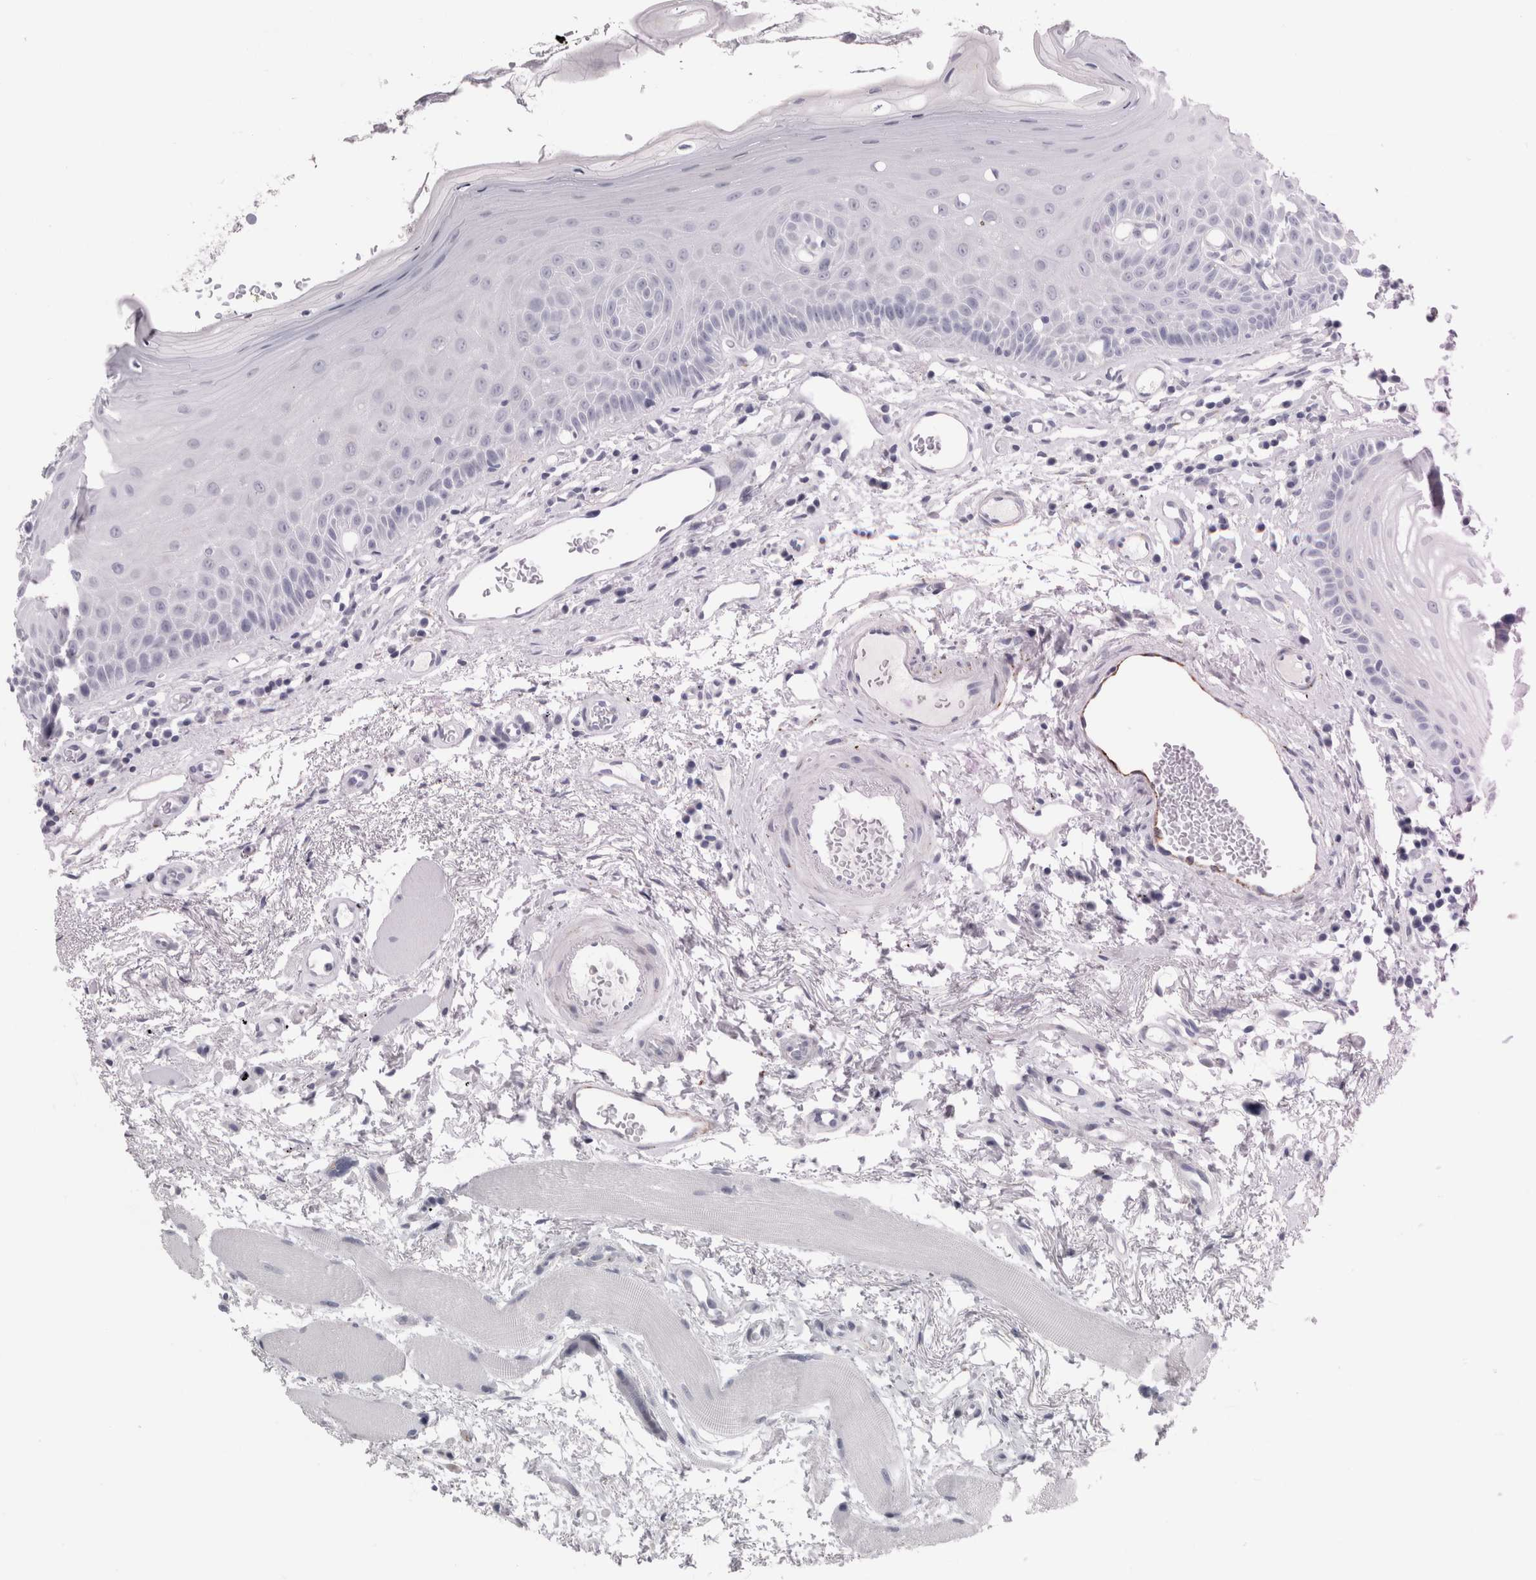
{"staining": {"intensity": "negative", "quantity": "none", "location": "none"}, "tissue": "oral mucosa", "cell_type": "Squamous epithelial cells", "image_type": "normal", "snomed": [{"axis": "morphology", "description": "Normal tissue, NOS"}, {"axis": "topography", "description": "Skeletal muscle"}, {"axis": "topography", "description": "Oral tissue"}, {"axis": "topography", "description": "Peripheral nerve tissue"}], "caption": "A high-resolution micrograph shows IHC staining of benign oral mucosa, which exhibits no significant staining in squamous epithelial cells. Brightfield microscopy of immunohistochemistry stained with DAB (brown) and hematoxylin (blue), captured at high magnification.", "gene": "CPE", "patient": {"sex": "female", "age": 84}}